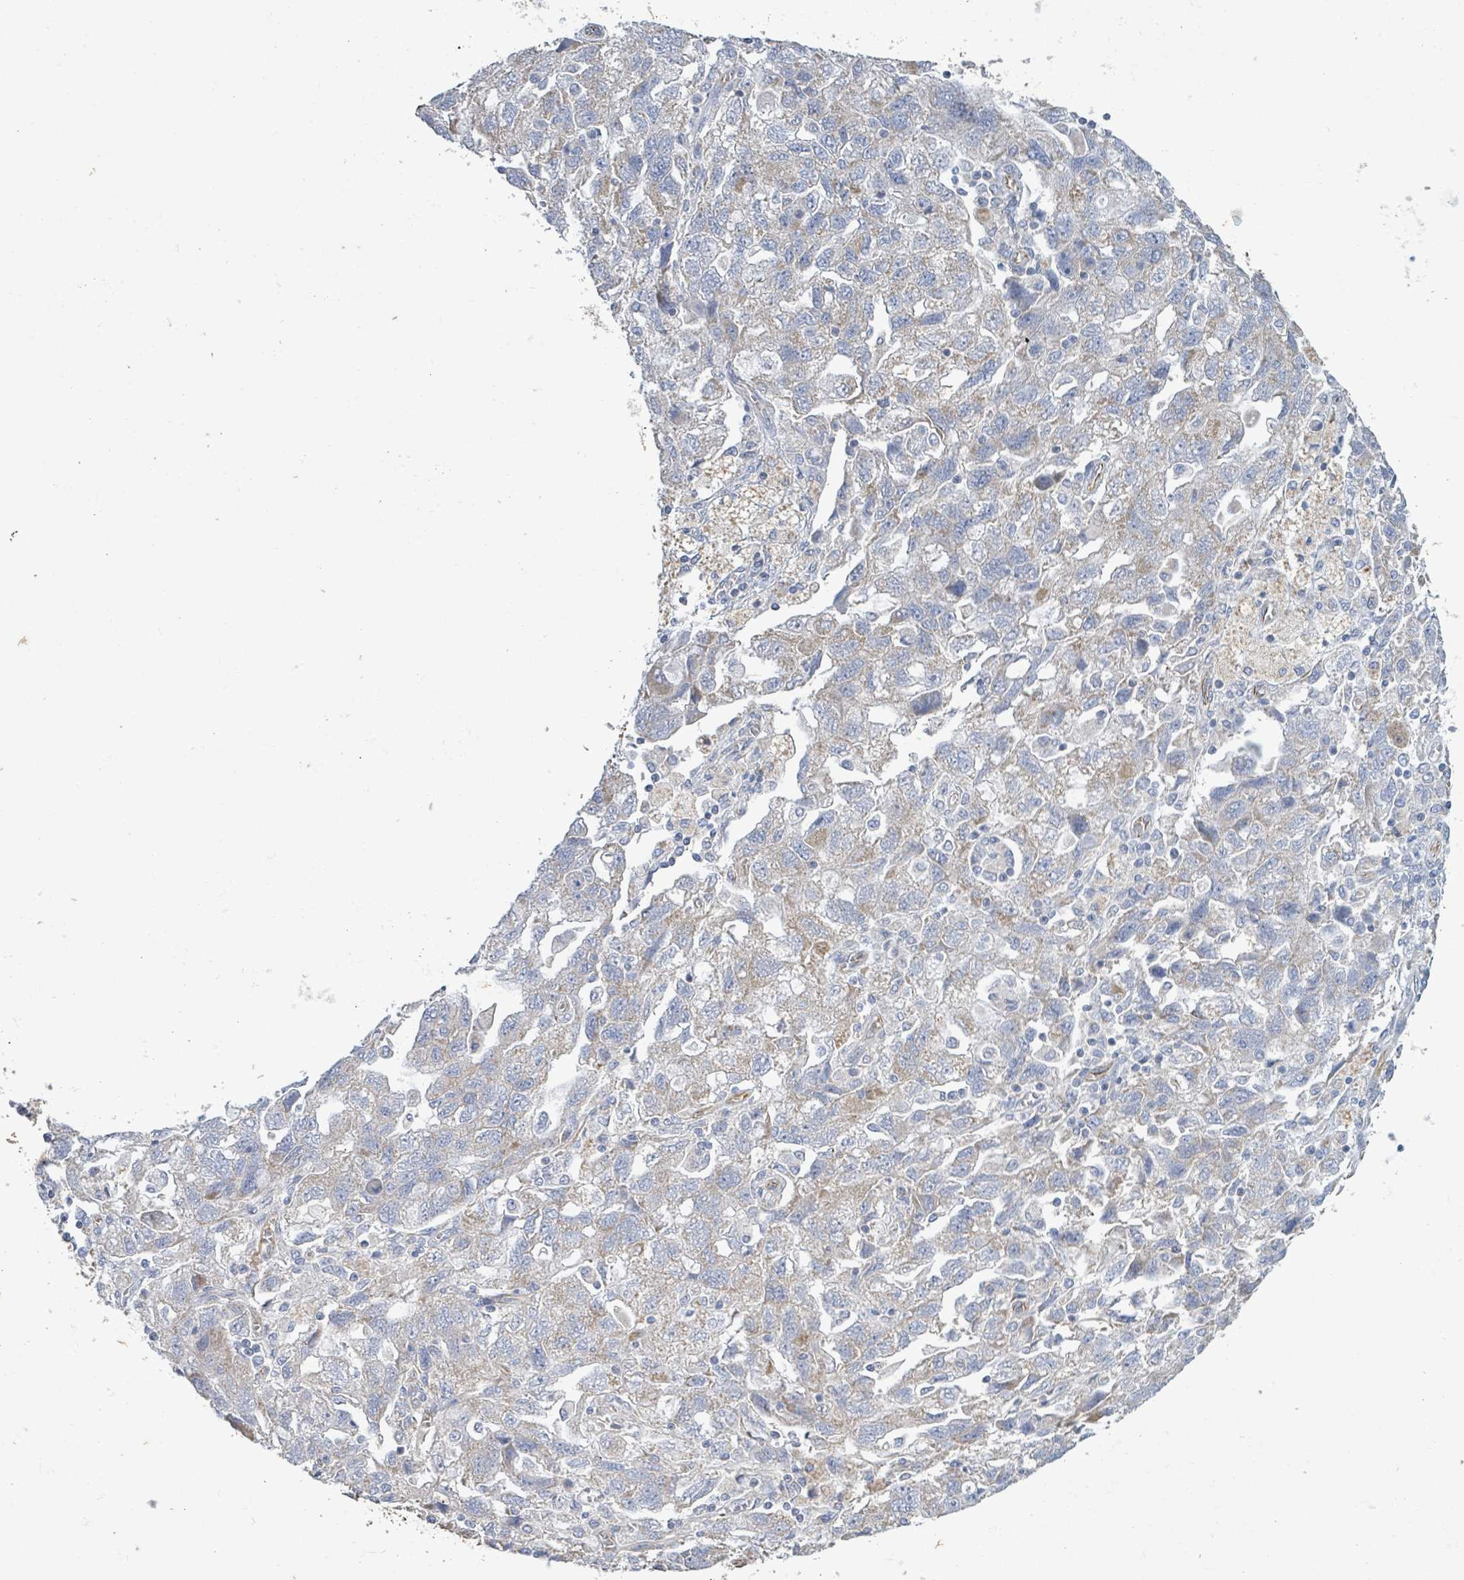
{"staining": {"intensity": "weak", "quantity": "<25%", "location": "cytoplasmic/membranous"}, "tissue": "ovarian cancer", "cell_type": "Tumor cells", "image_type": "cancer", "snomed": [{"axis": "morphology", "description": "Carcinoma, NOS"}, {"axis": "morphology", "description": "Cystadenocarcinoma, serous, NOS"}, {"axis": "topography", "description": "Ovary"}], "caption": "Tumor cells are negative for protein expression in human ovarian cancer. (DAB (3,3'-diaminobenzidine) immunohistochemistry (IHC), high magnification).", "gene": "ALG12", "patient": {"sex": "female", "age": 69}}